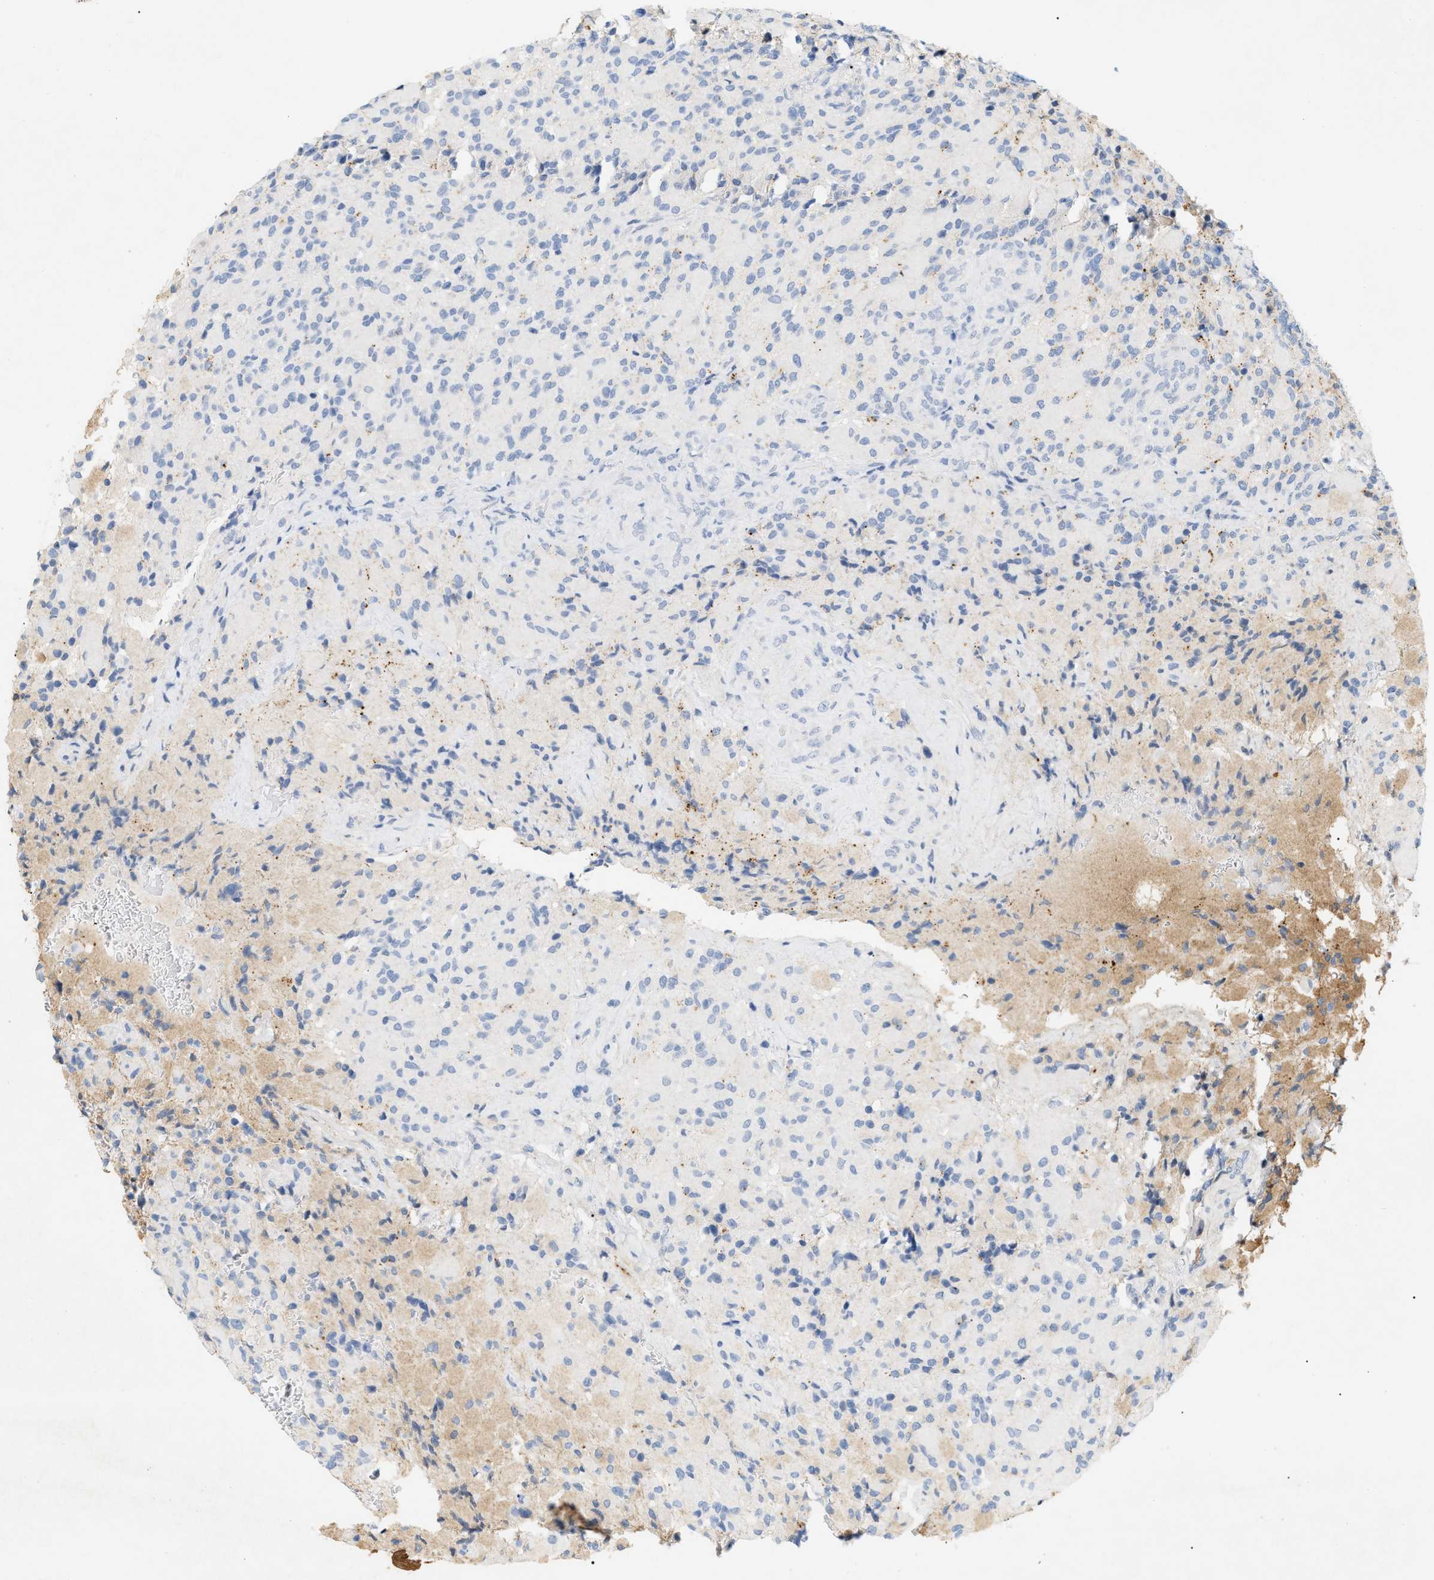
{"staining": {"intensity": "negative", "quantity": "none", "location": "none"}, "tissue": "glioma", "cell_type": "Tumor cells", "image_type": "cancer", "snomed": [{"axis": "morphology", "description": "Glioma, malignant, High grade"}, {"axis": "topography", "description": "Brain"}], "caption": "This is a micrograph of immunohistochemistry staining of high-grade glioma (malignant), which shows no staining in tumor cells.", "gene": "CFH", "patient": {"sex": "male", "age": 71}}